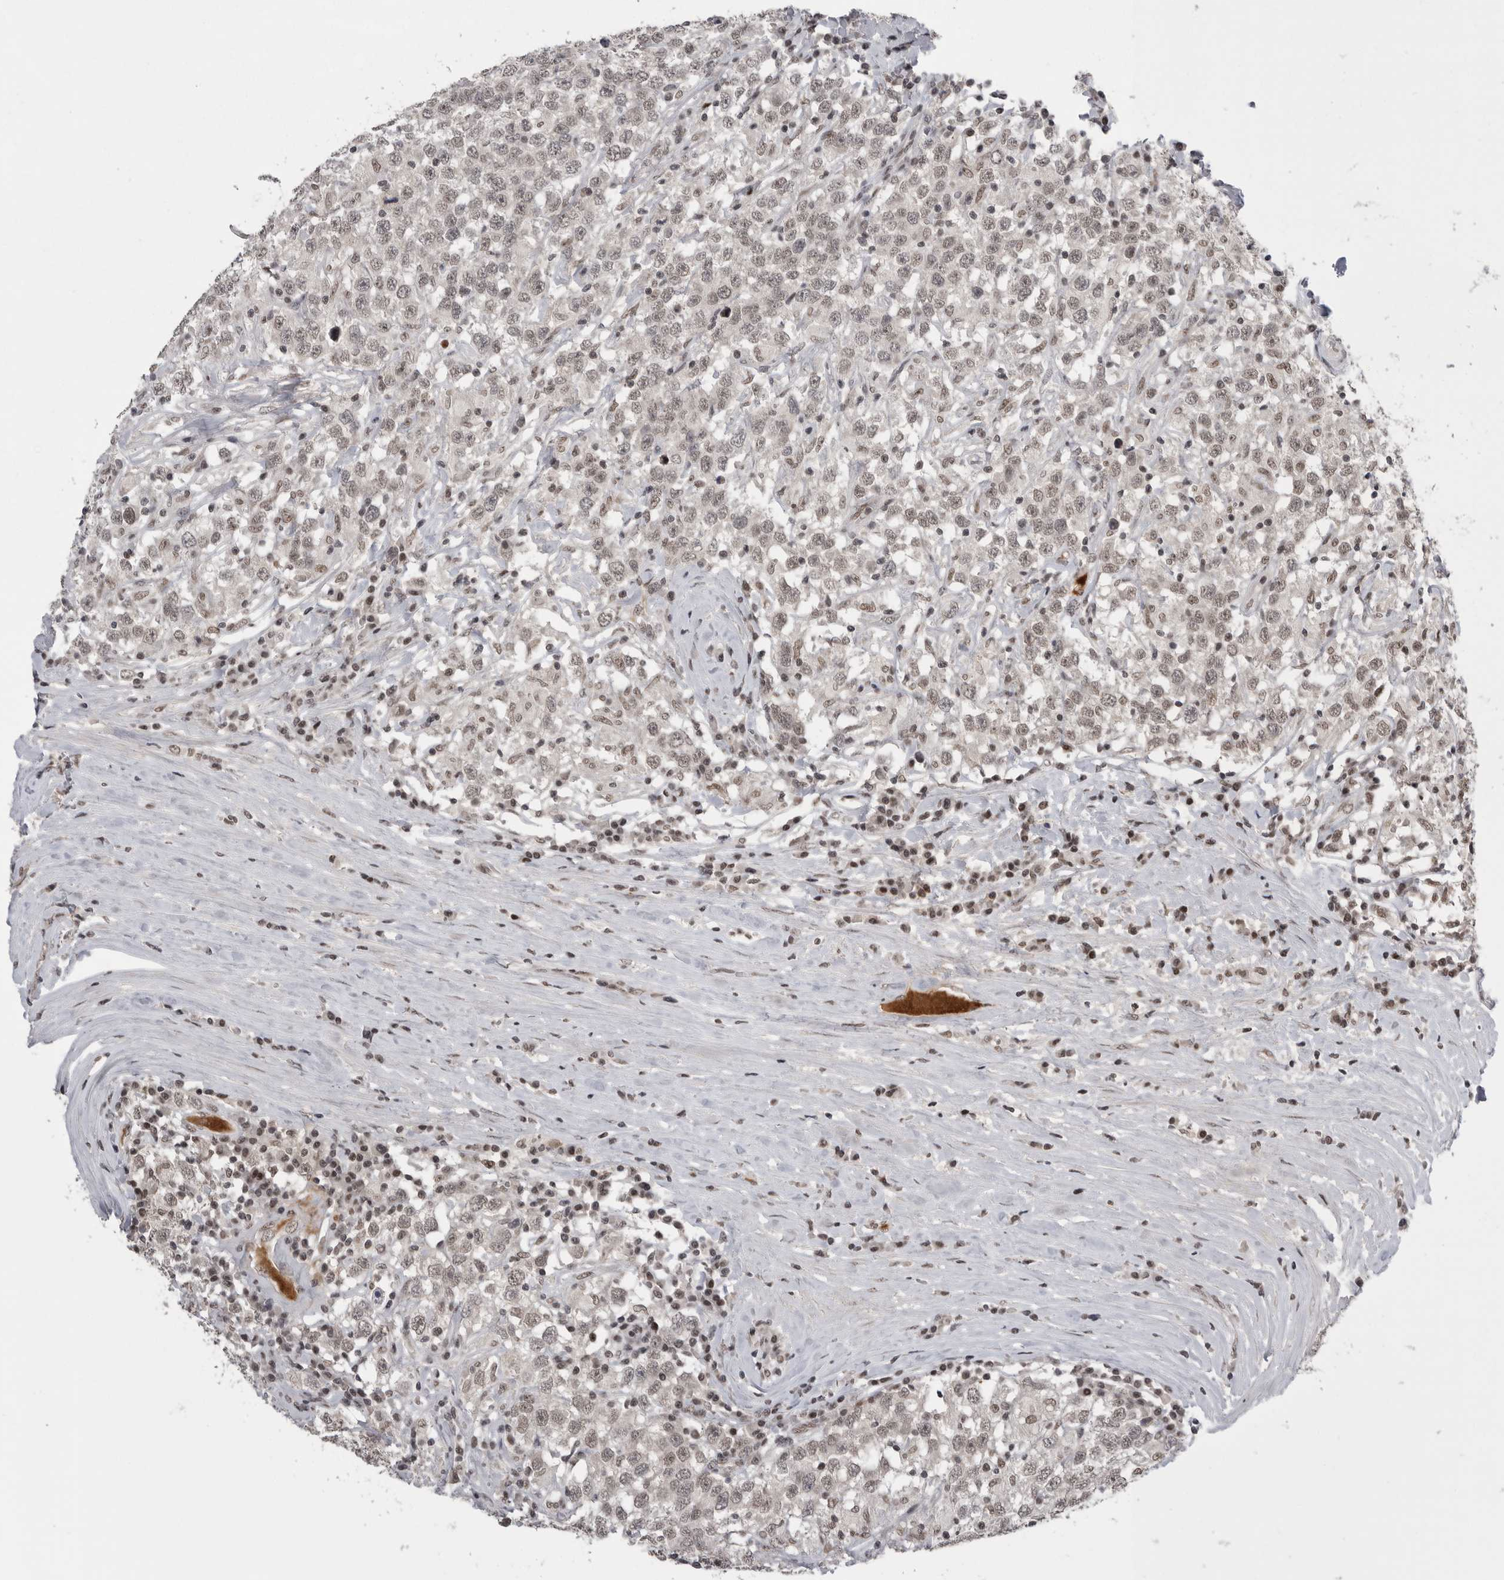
{"staining": {"intensity": "weak", "quantity": ">75%", "location": "nuclear"}, "tissue": "testis cancer", "cell_type": "Tumor cells", "image_type": "cancer", "snomed": [{"axis": "morphology", "description": "Seminoma, NOS"}, {"axis": "topography", "description": "Testis"}], "caption": "Human seminoma (testis) stained with a protein marker reveals weak staining in tumor cells.", "gene": "POU5F1", "patient": {"sex": "male", "age": 41}}